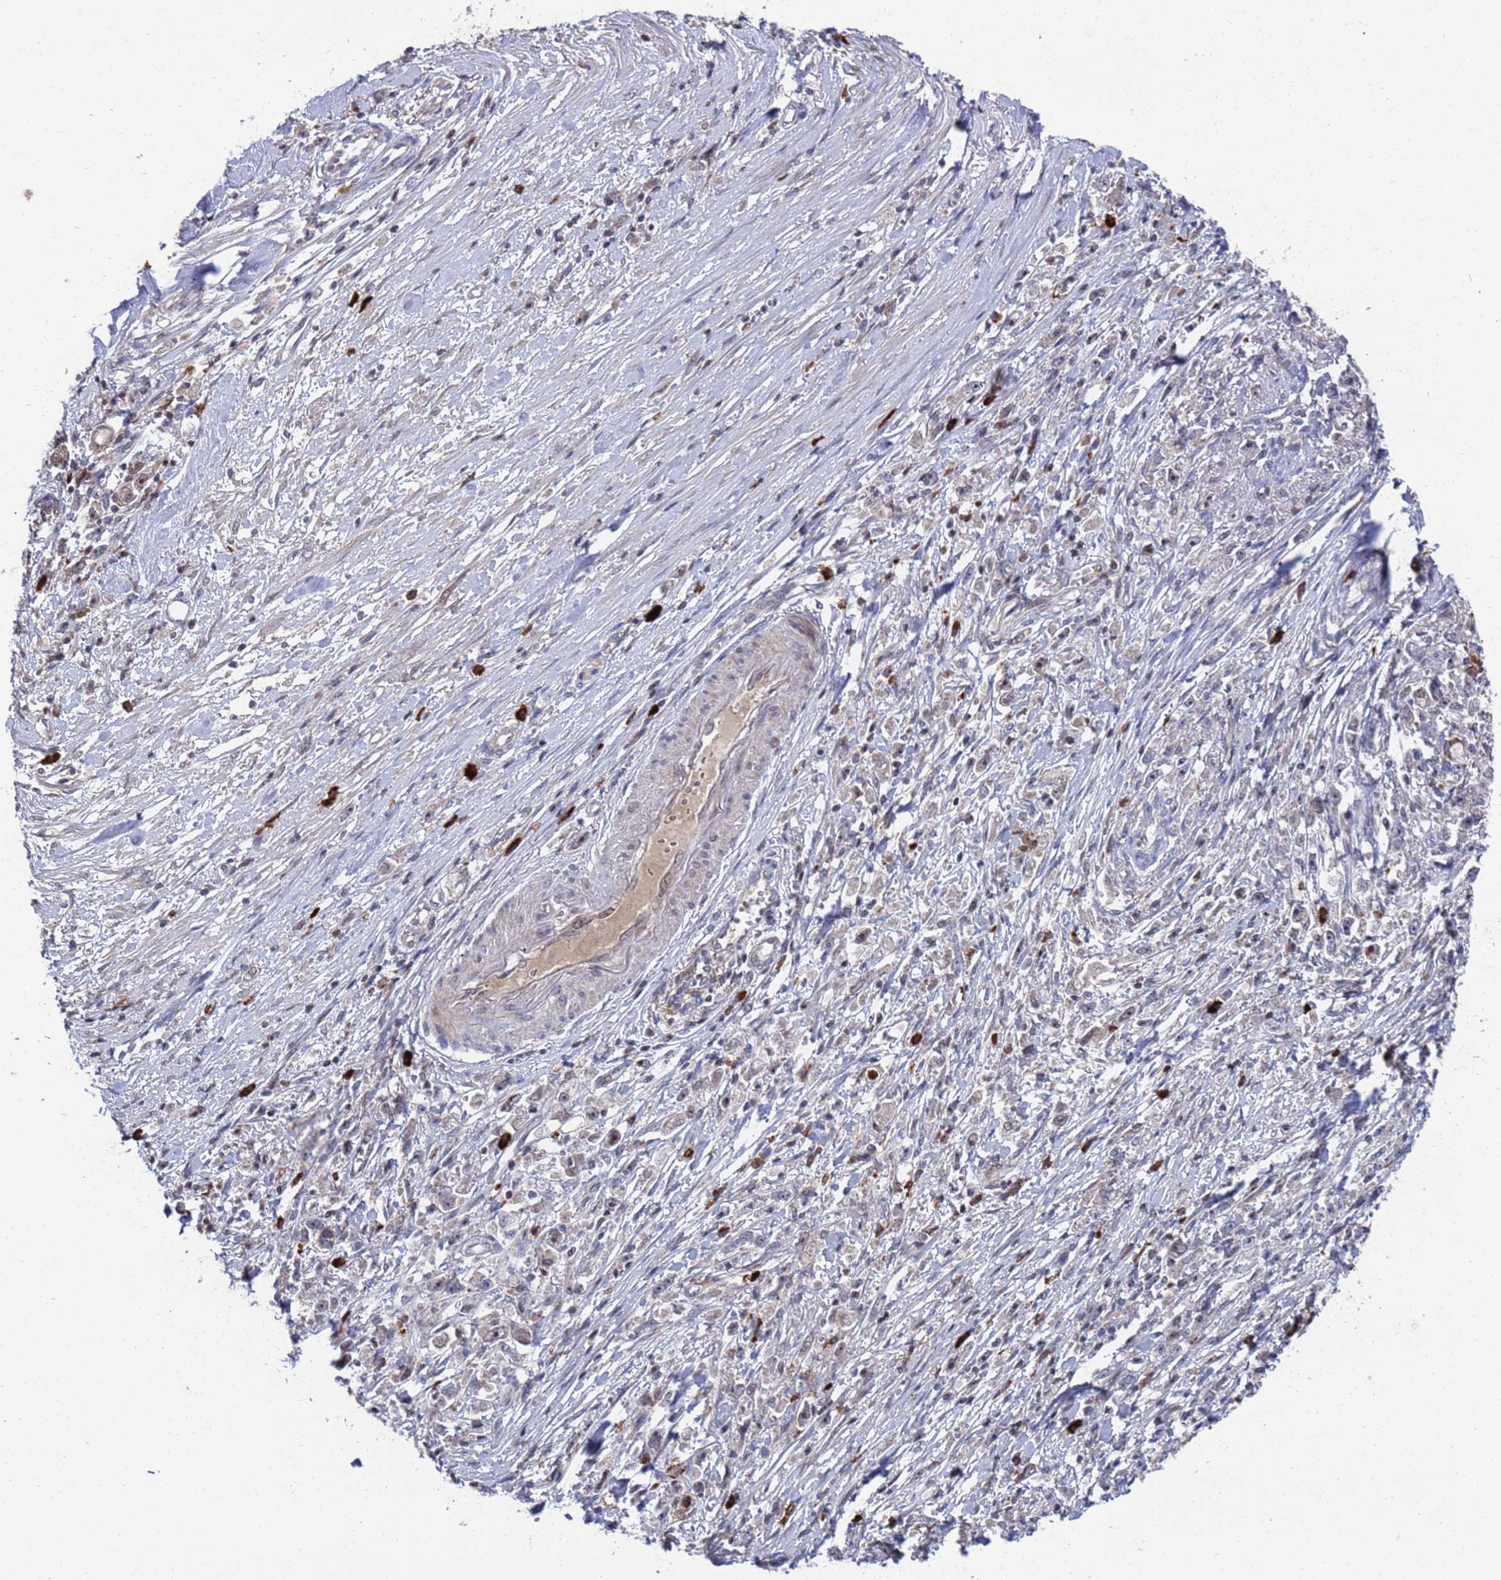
{"staining": {"intensity": "negative", "quantity": "none", "location": "none"}, "tissue": "stomach cancer", "cell_type": "Tumor cells", "image_type": "cancer", "snomed": [{"axis": "morphology", "description": "Adenocarcinoma, NOS"}, {"axis": "topography", "description": "Stomach"}], "caption": "Immunohistochemistry (IHC) micrograph of stomach cancer stained for a protein (brown), which demonstrates no expression in tumor cells. (DAB immunohistochemistry (IHC), high magnification).", "gene": "TMBIM6", "patient": {"sex": "female", "age": 59}}